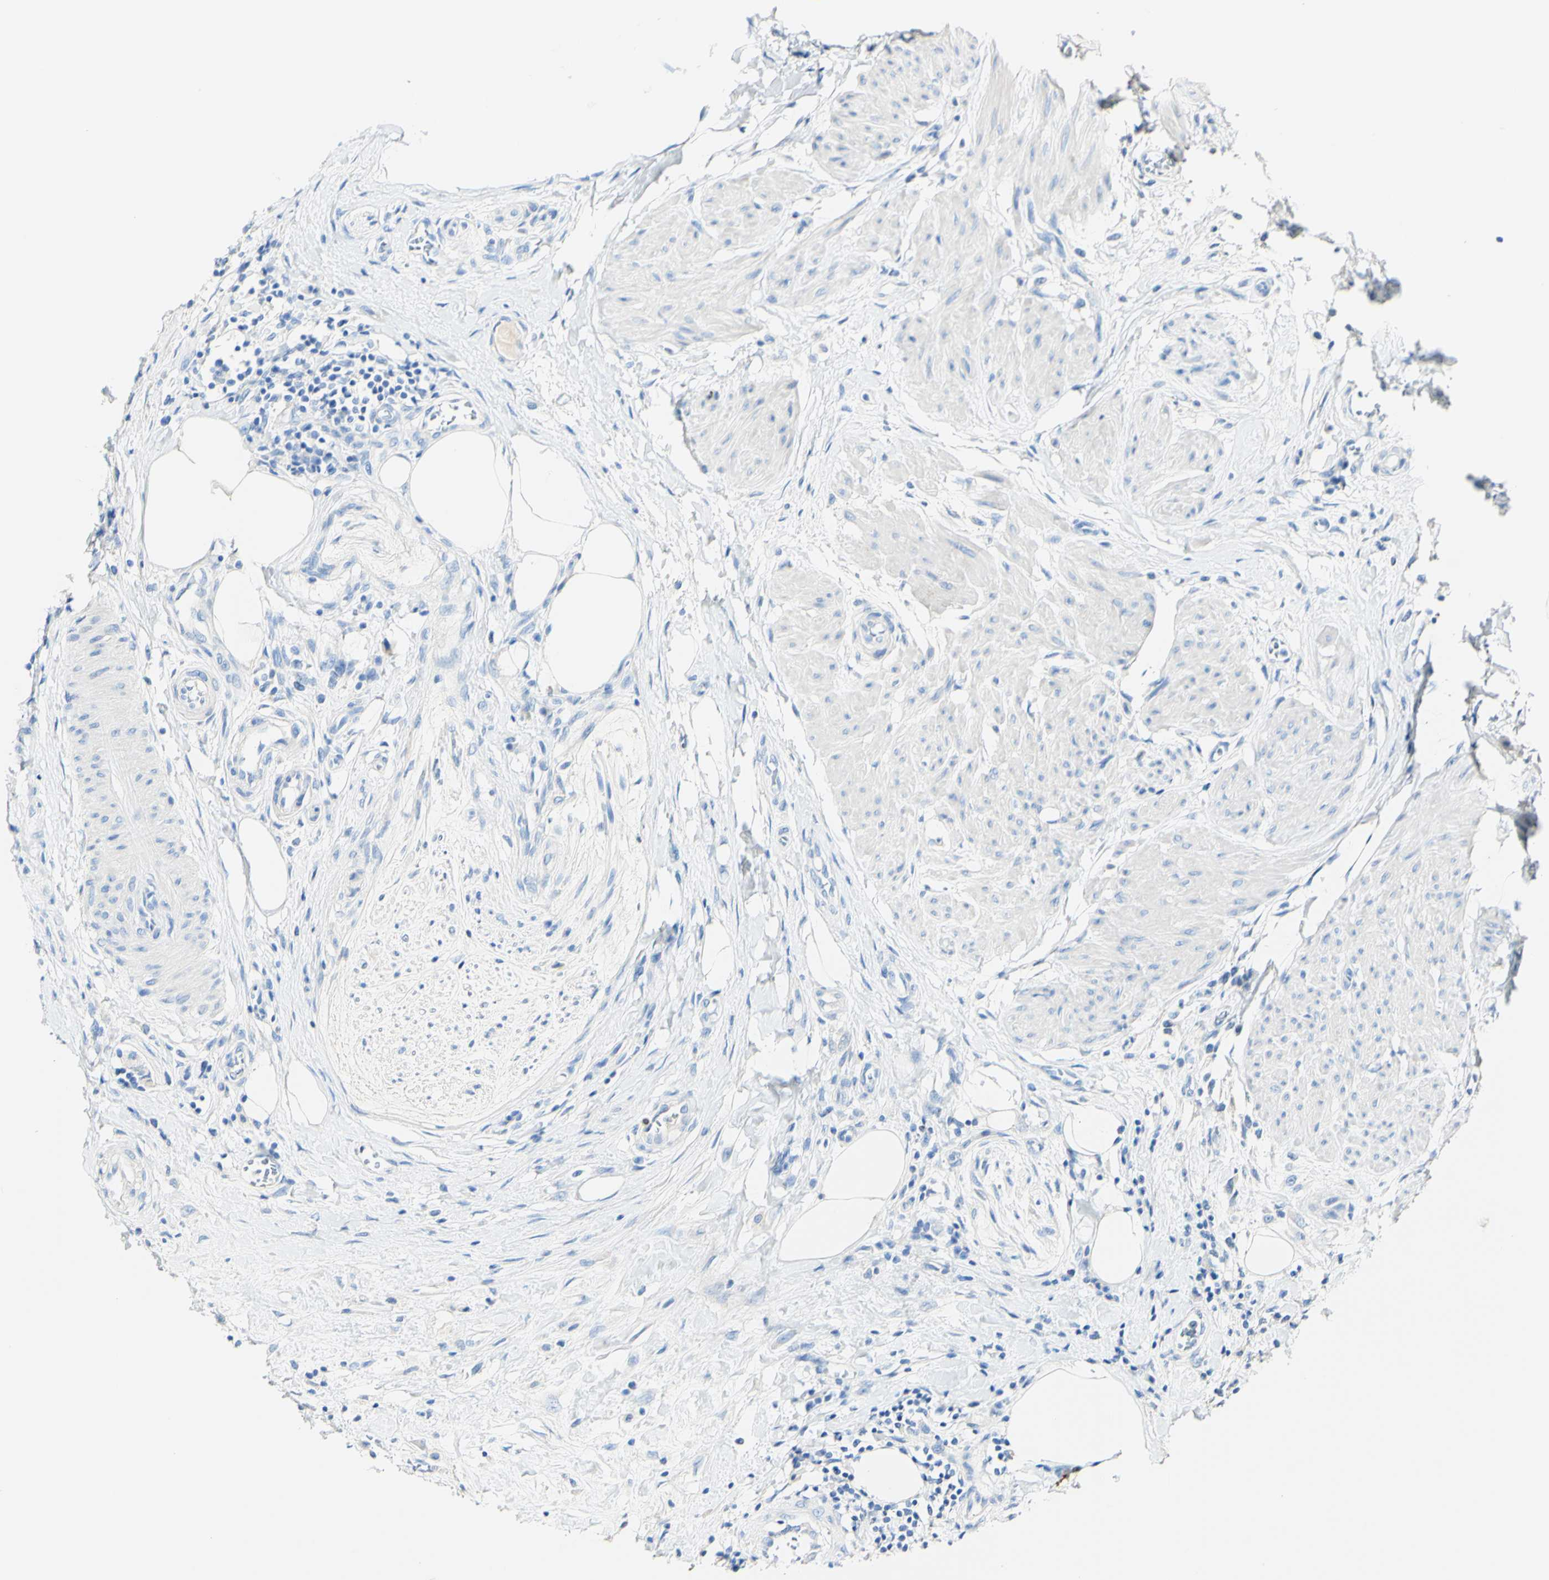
{"staining": {"intensity": "negative", "quantity": "none", "location": "none"}, "tissue": "urothelial cancer", "cell_type": "Tumor cells", "image_type": "cancer", "snomed": [{"axis": "morphology", "description": "Urothelial carcinoma, High grade"}, {"axis": "topography", "description": "Urinary bladder"}], "caption": "Immunohistochemistry image of neoplastic tissue: human urothelial cancer stained with DAB demonstrates no significant protein staining in tumor cells.", "gene": "PIGR", "patient": {"sex": "male", "age": 35}}